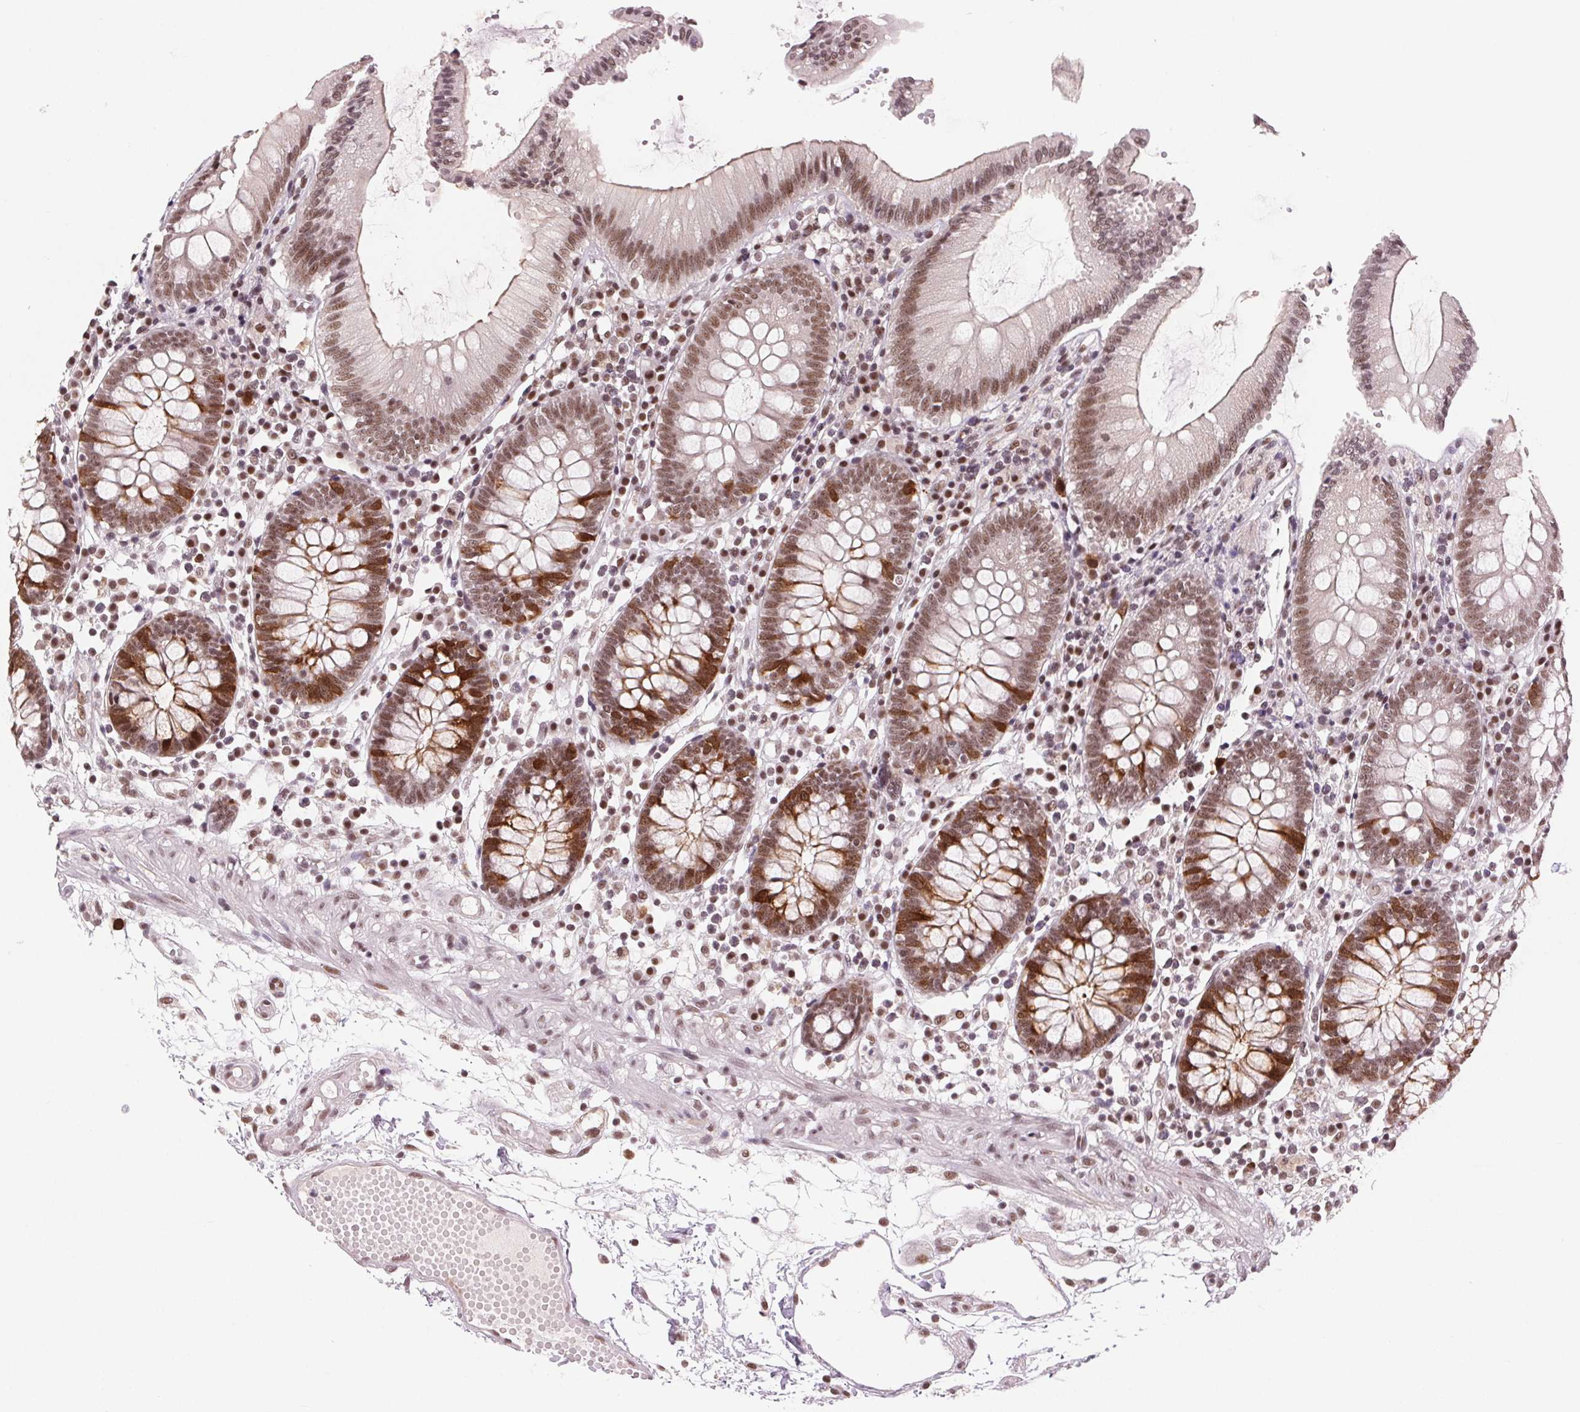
{"staining": {"intensity": "negative", "quantity": "none", "location": "none"}, "tissue": "colon", "cell_type": "Endothelial cells", "image_type": "normal", "snomed": [{"axis": "morphology", "description": "Normal tissue, NOS"}, {"axis": "morphology", "description": "Adenocarcinoma, NOS"}, {"axis": "topography", "description": "Colon"}], "caption": "IHC of benign colon exhibits no positivity in endothelial cells.", "gene": "CD2BP2", "patient": {"sex": "male", "age": 83}}